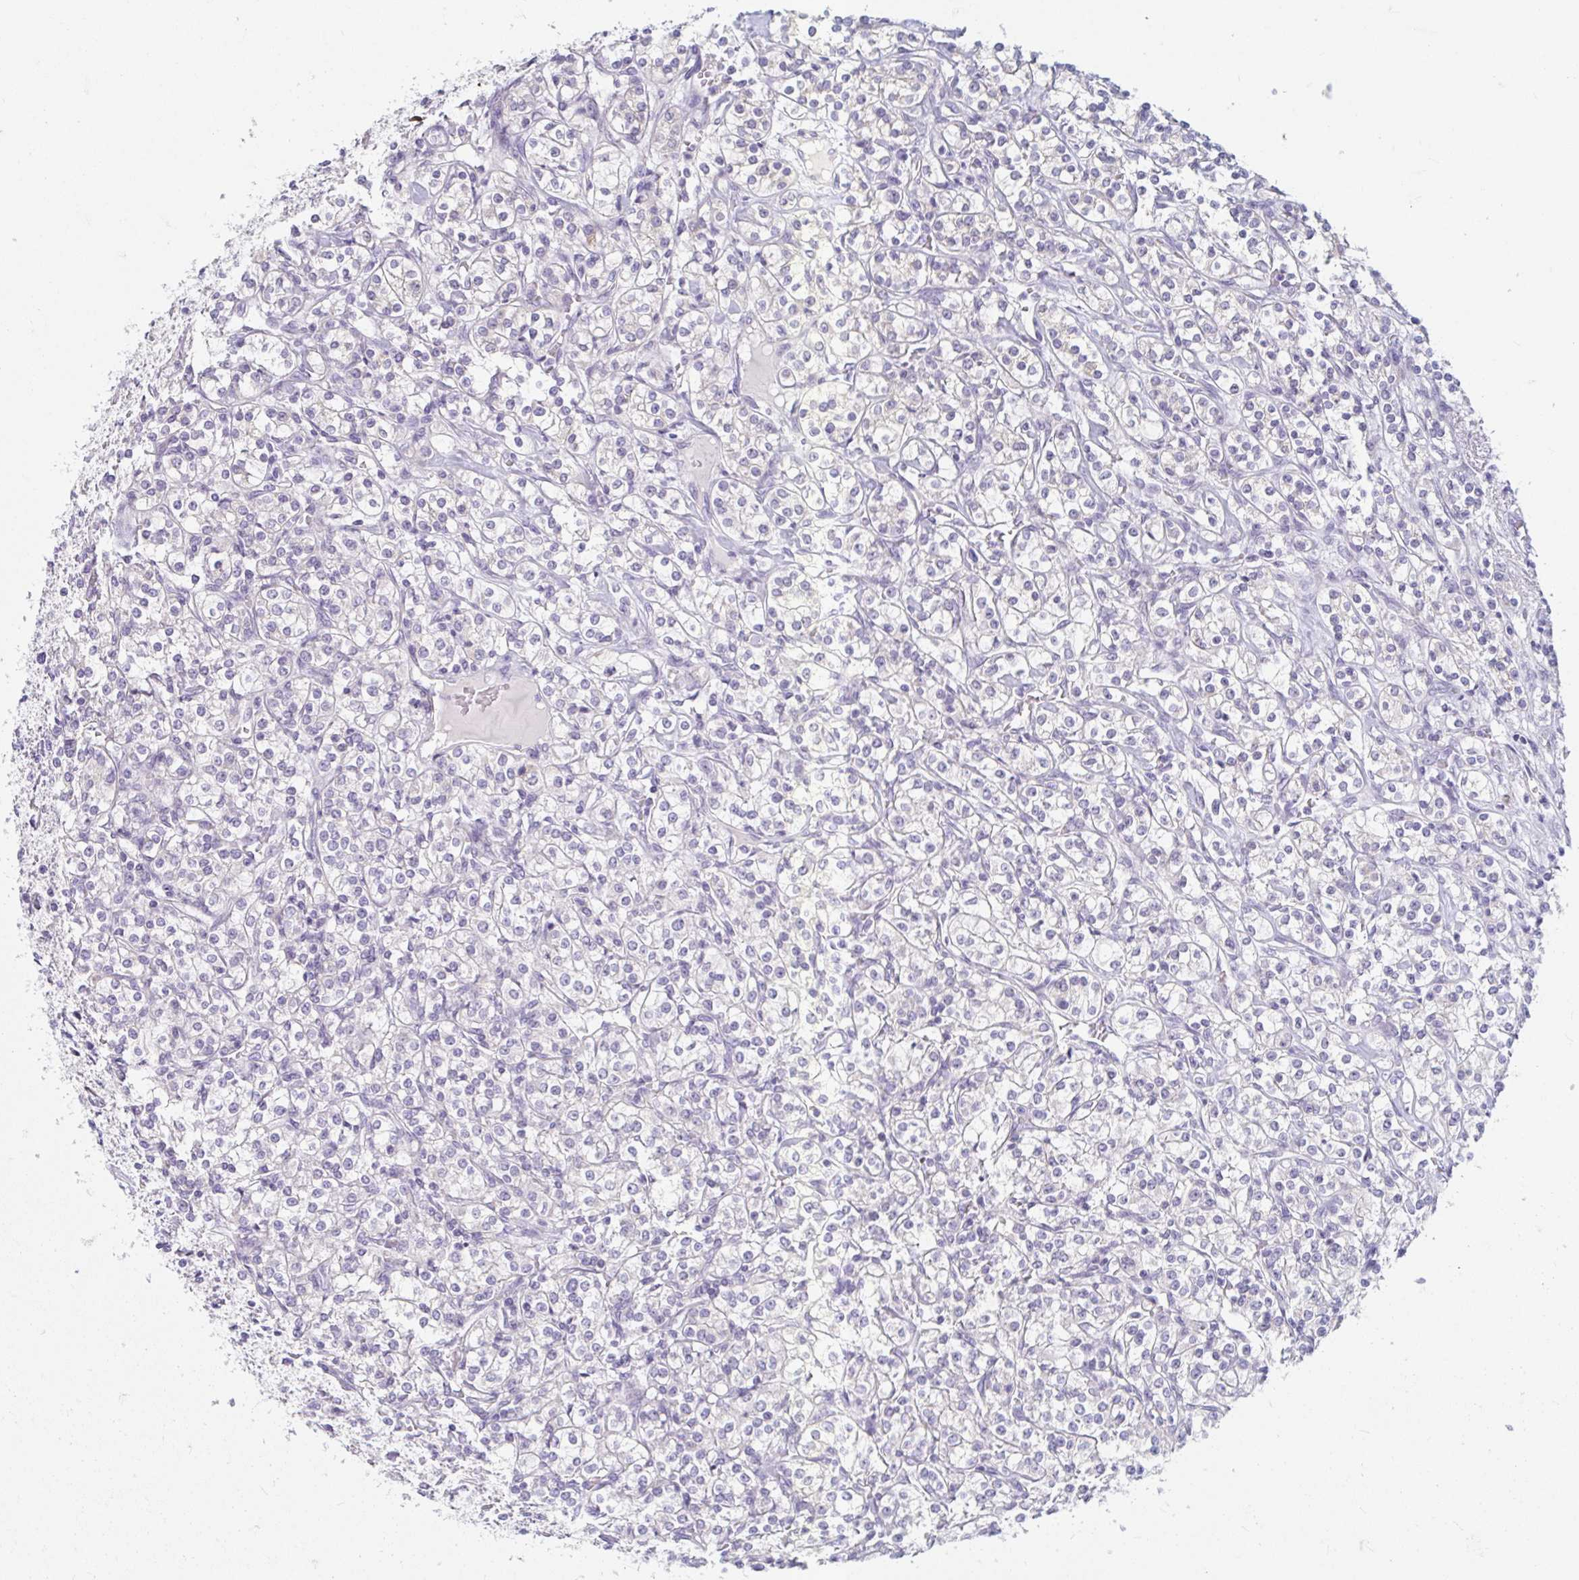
{"staining": {"intensity": "negative", "quantity": "none", "location": "none"}, "tissue": "renal cancer", "cell_type": "Tumor cells", "image_type": "cancer", "snomed": [{"axis": "morphology", "description": "Adenocarcinoma, NOS"}, {"axis": "topography", "description": "Kidney"}], "caption": "DAB (3,3'-diaminobenzidine) immunohistochemical staining of adenocarcinoma (renal) exhibits no significant expression in tumor cells. (DAB (3,3'-diaminobenzidine) immunohistochemistry (IHC) visualized using brightfield microscopy, high magnification).", "gene": "ADH1A", "patient": {"sex": "male", "age": 77}}